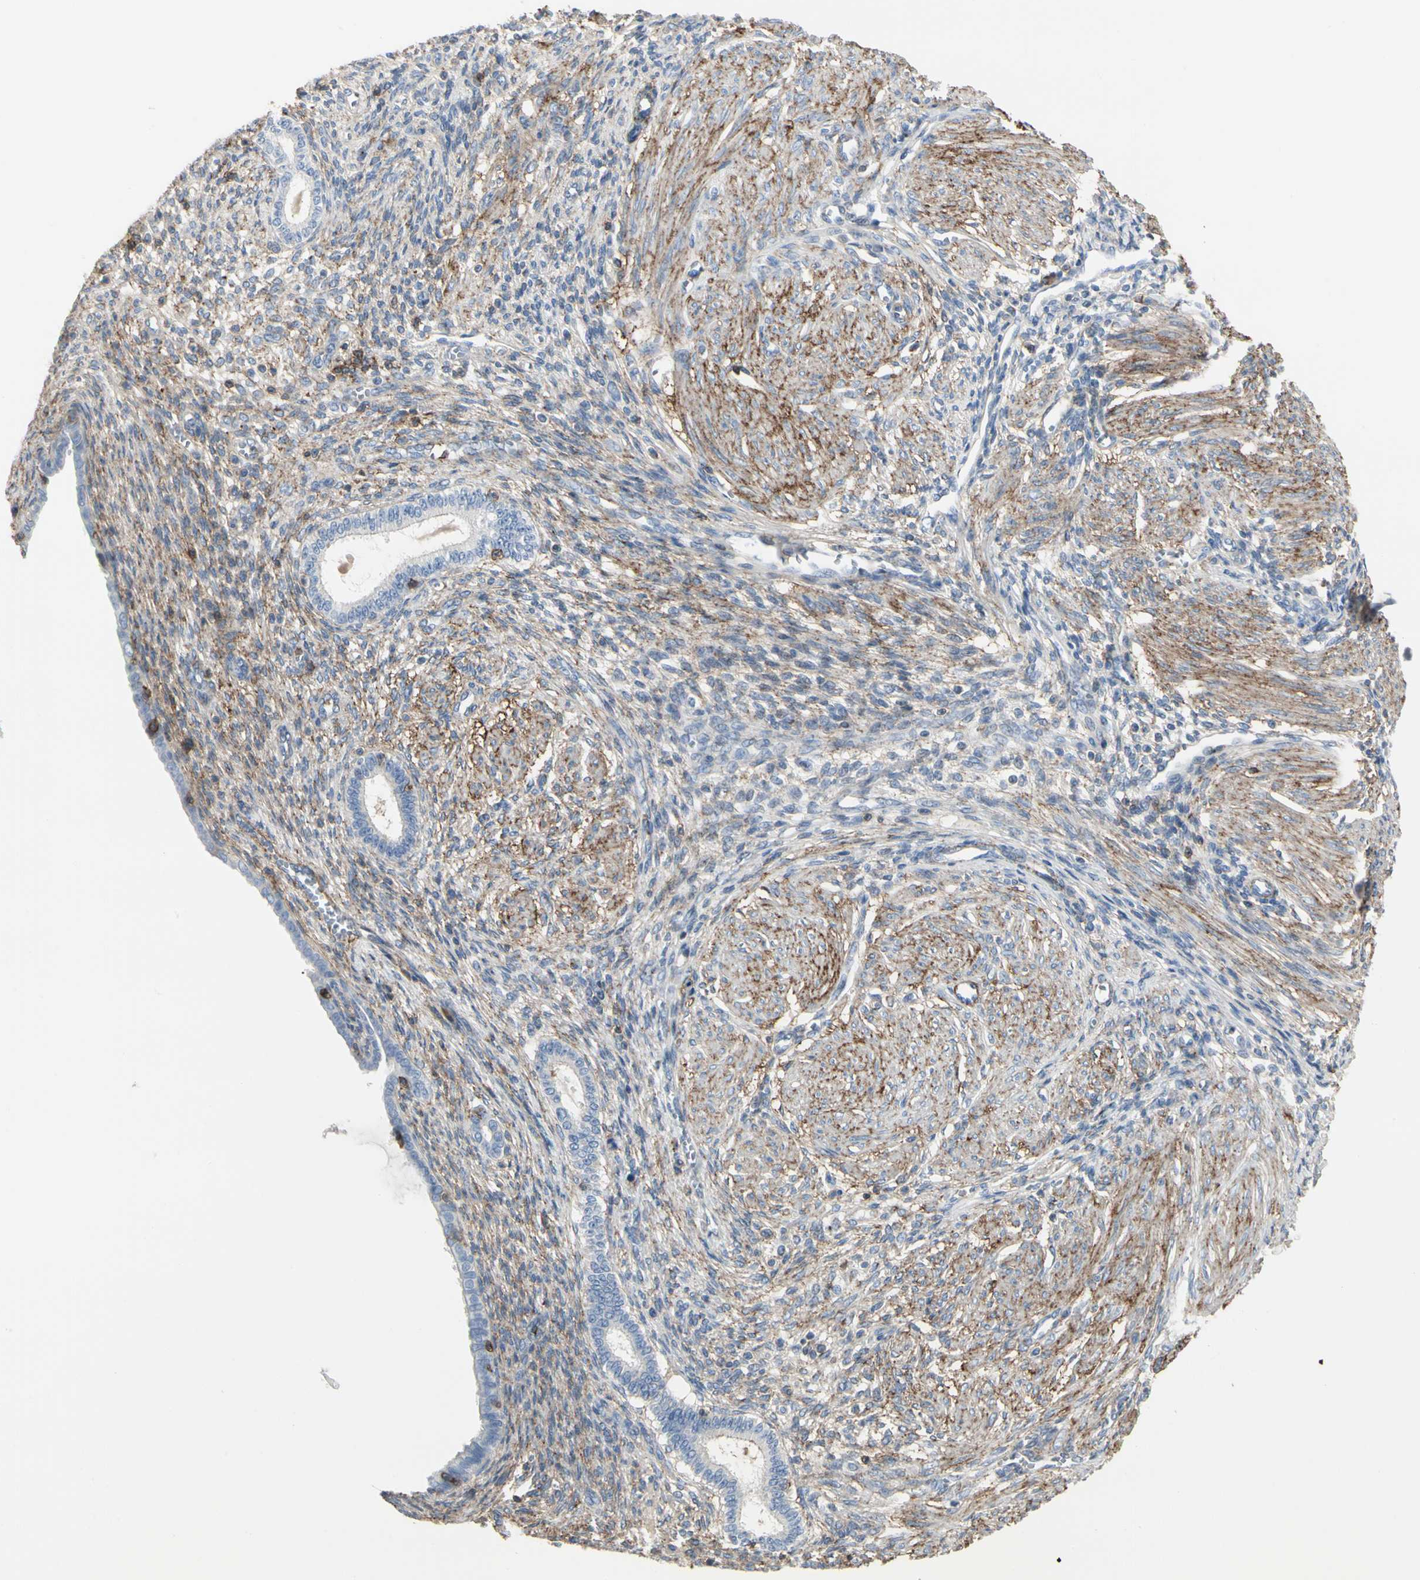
{"staining": {"intensity": "weak", "quantity": ">75%", "location": "cytoplasmic/membranous"}, "tissue": "endometrium", "cell_type": "Cells in endometrial stroma", "image_type": "normal", "snomed": [{"axis": "morphology", "description": "Normal tissue, NOS"}, {"axis": "topography", "description": "Endometrium"}], "caption": "Protein expression analysis of benign endometrium reveals weak cytoplasmic/membranous positivity in about >75% of cells in endometrial stroma. The staining is performed using DAB (3,3'-diaminobenzidine) brown chromogen to label protein expression. The nuclei are counter-stained blue using hematoxylin.", "gene": "CLEC2B", "patient": {"sex": "female", "age": 72}}